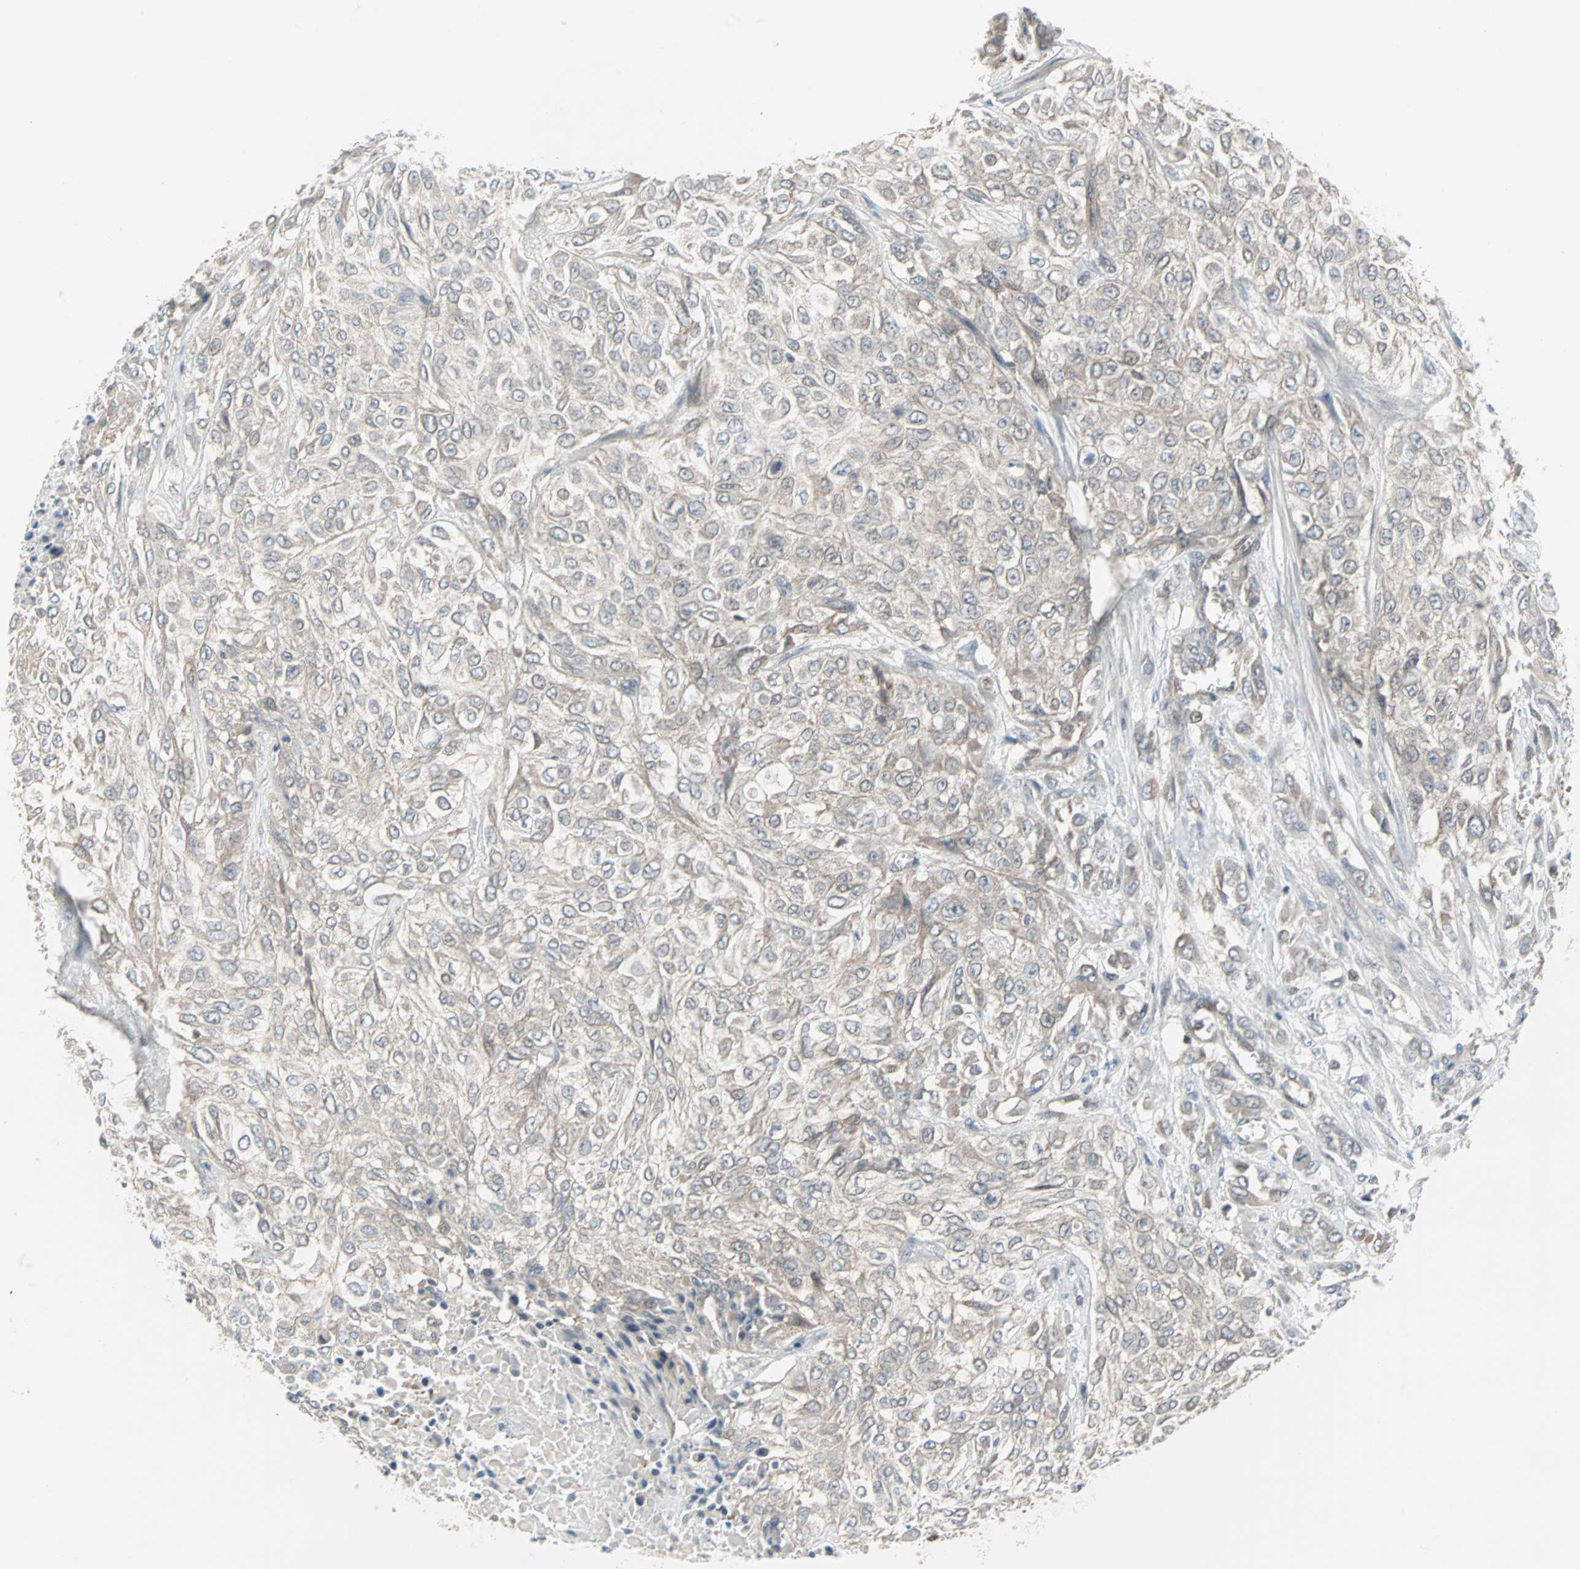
{"staining": {"intensity": "weak", "quantity": "25%-75%", "location": "cytoplasmic/membranous"}, "tissue": "urothelial cancer", "cell_type": "Tumor cells", "image_type": "cancer", "snomed": [{"axis": "morphology", "description": "Urothelial carcinoma, High grade"}, {"axis": "topography", "description": "Urinary bladder"}], "caption": "Brown immunohistochemical staining in human urothelial carcinoma (high-grade) shows weak cytoplasmic/membranous positivity in approximately 25%-75% of tumor cells.", "gene": "CASP3", "patient": {"sex": "male", "age": 57}}